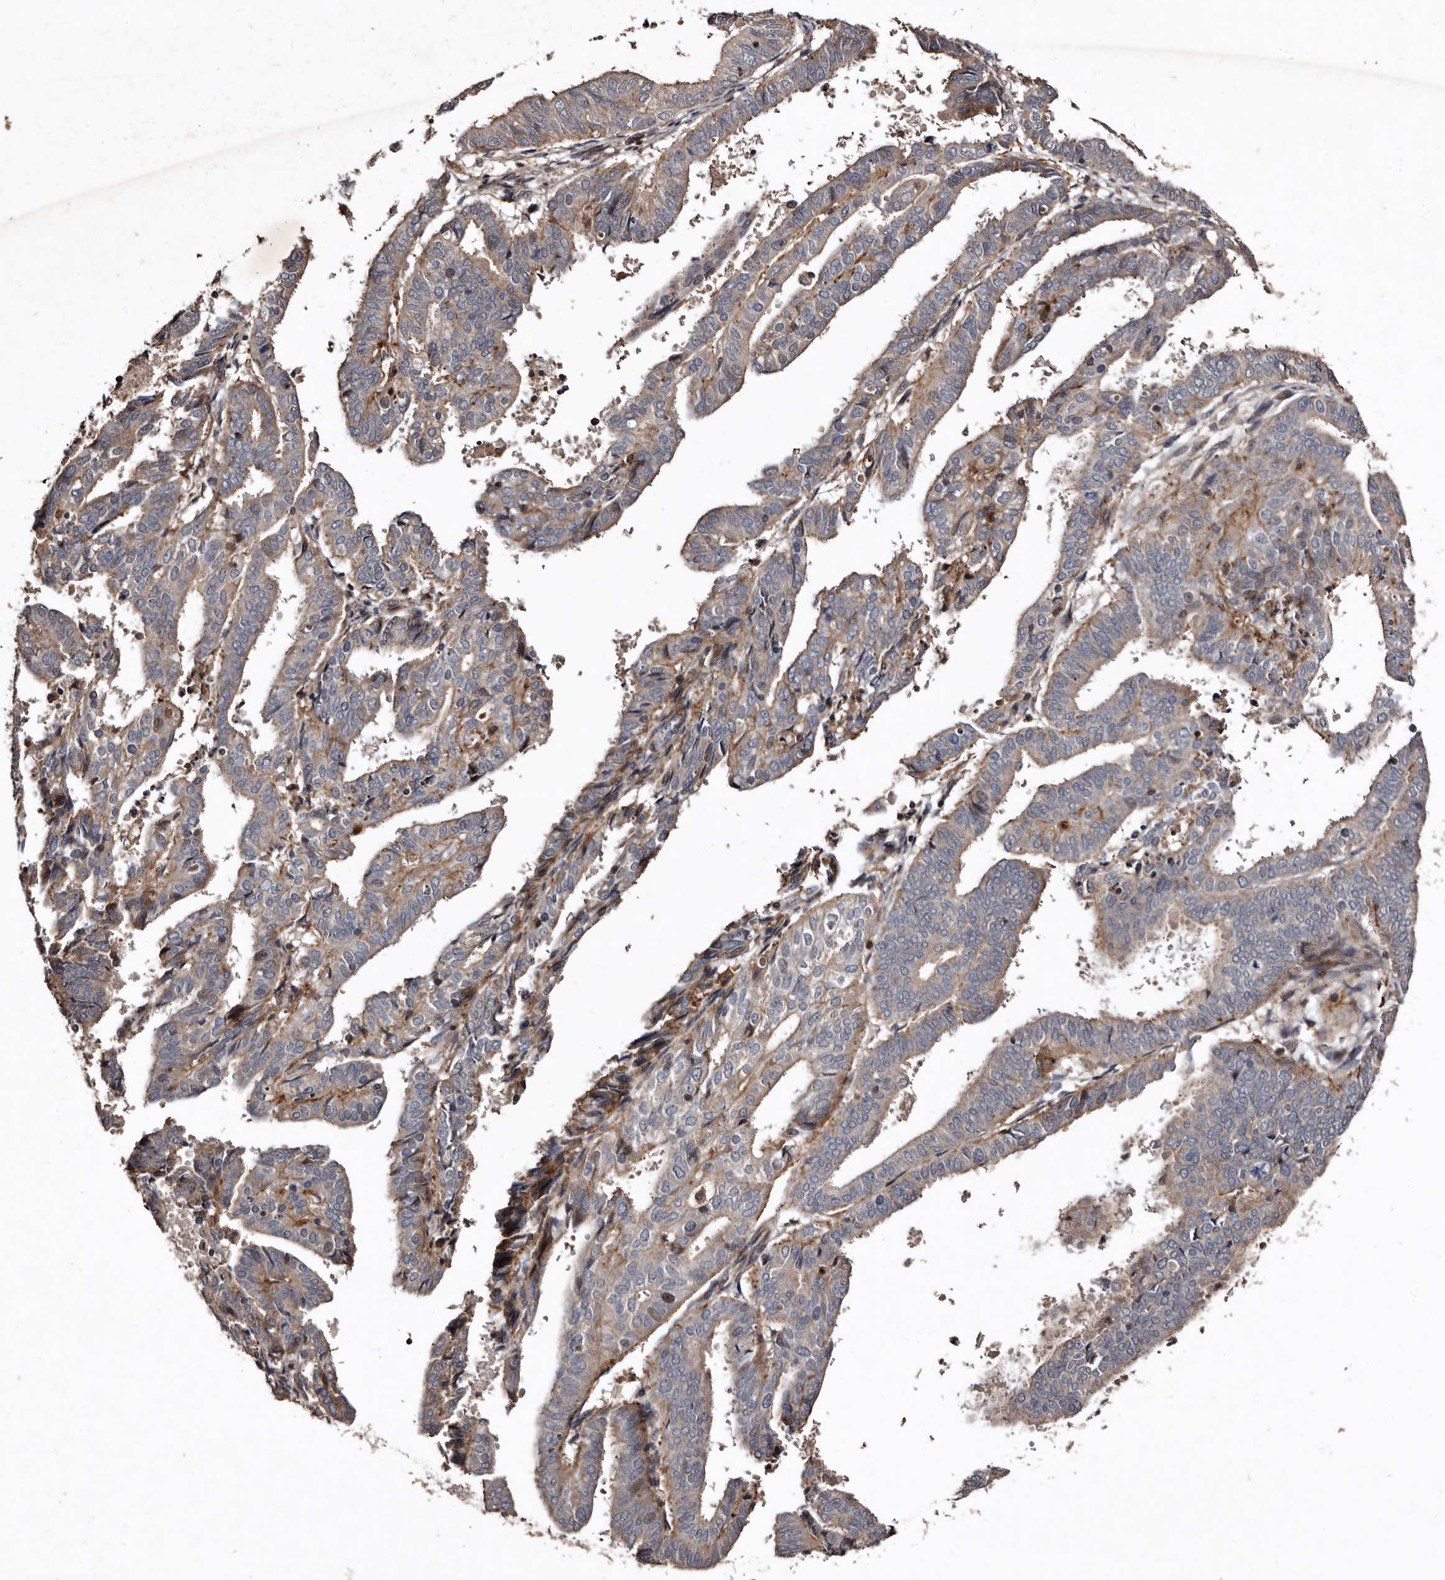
{"staining": {"intensity": "weak", "quantity": "25%-75%", "location": "cytoplasmic/membranous"}, "tissue": "endometrial cancer", "cell_type": "Tumor cells", "image_type": "cancer", "snomed": [{"axis": "morphology", "description": "Adenocarcinoma, NOS"}, {"axis": "topography", "description": "Uterus"}], "caption": "Adenocarcinoma (endometrial) stained for a protein (brown) shows weak cytoplasmic/membranous positive positivity in about 25%-75% of tumor cells.", "gene": "PRKD3", "patient": {"sex": "female", "age": 77}}